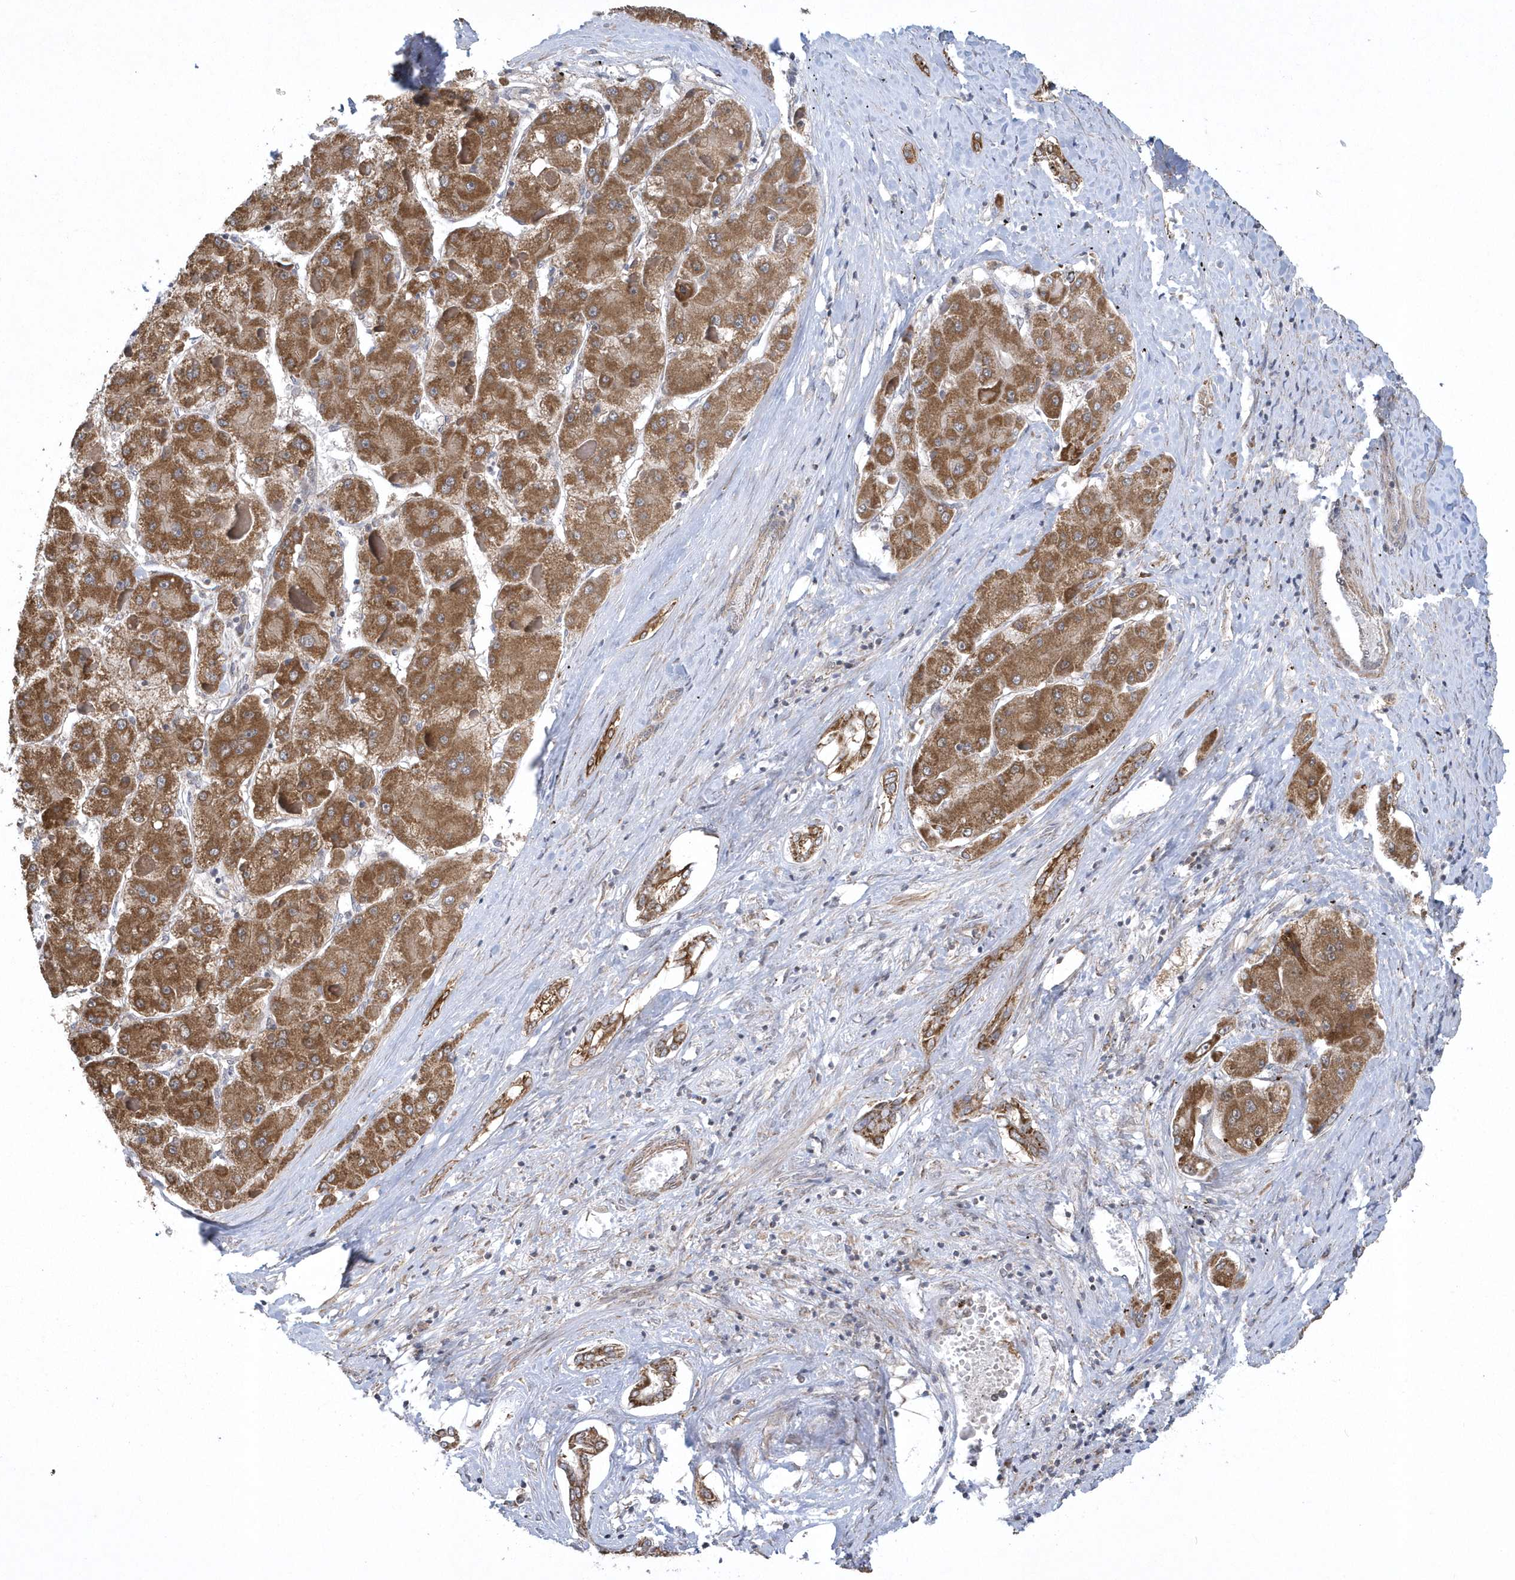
{"staining": {"intensity": "strong", "quantity": ">75%", "location": "cytoplasmic/membranous"}, "tissue": "liver cancer", "cell_type": "Tumor cells", "image_type": "cancer", "snomed": [{"axis": "morphology", "description": "Carcinoma, Hepatocellular, NOS"}, {"axis": "topography", "description": "Liver"}], "caption": "Human liver cancer (hepatocellular carcinoma) stained with a protein marker displays strong staining in tumor cells.", "gene": "SLX9", "patient": {"sex": "female", "age": 73}}